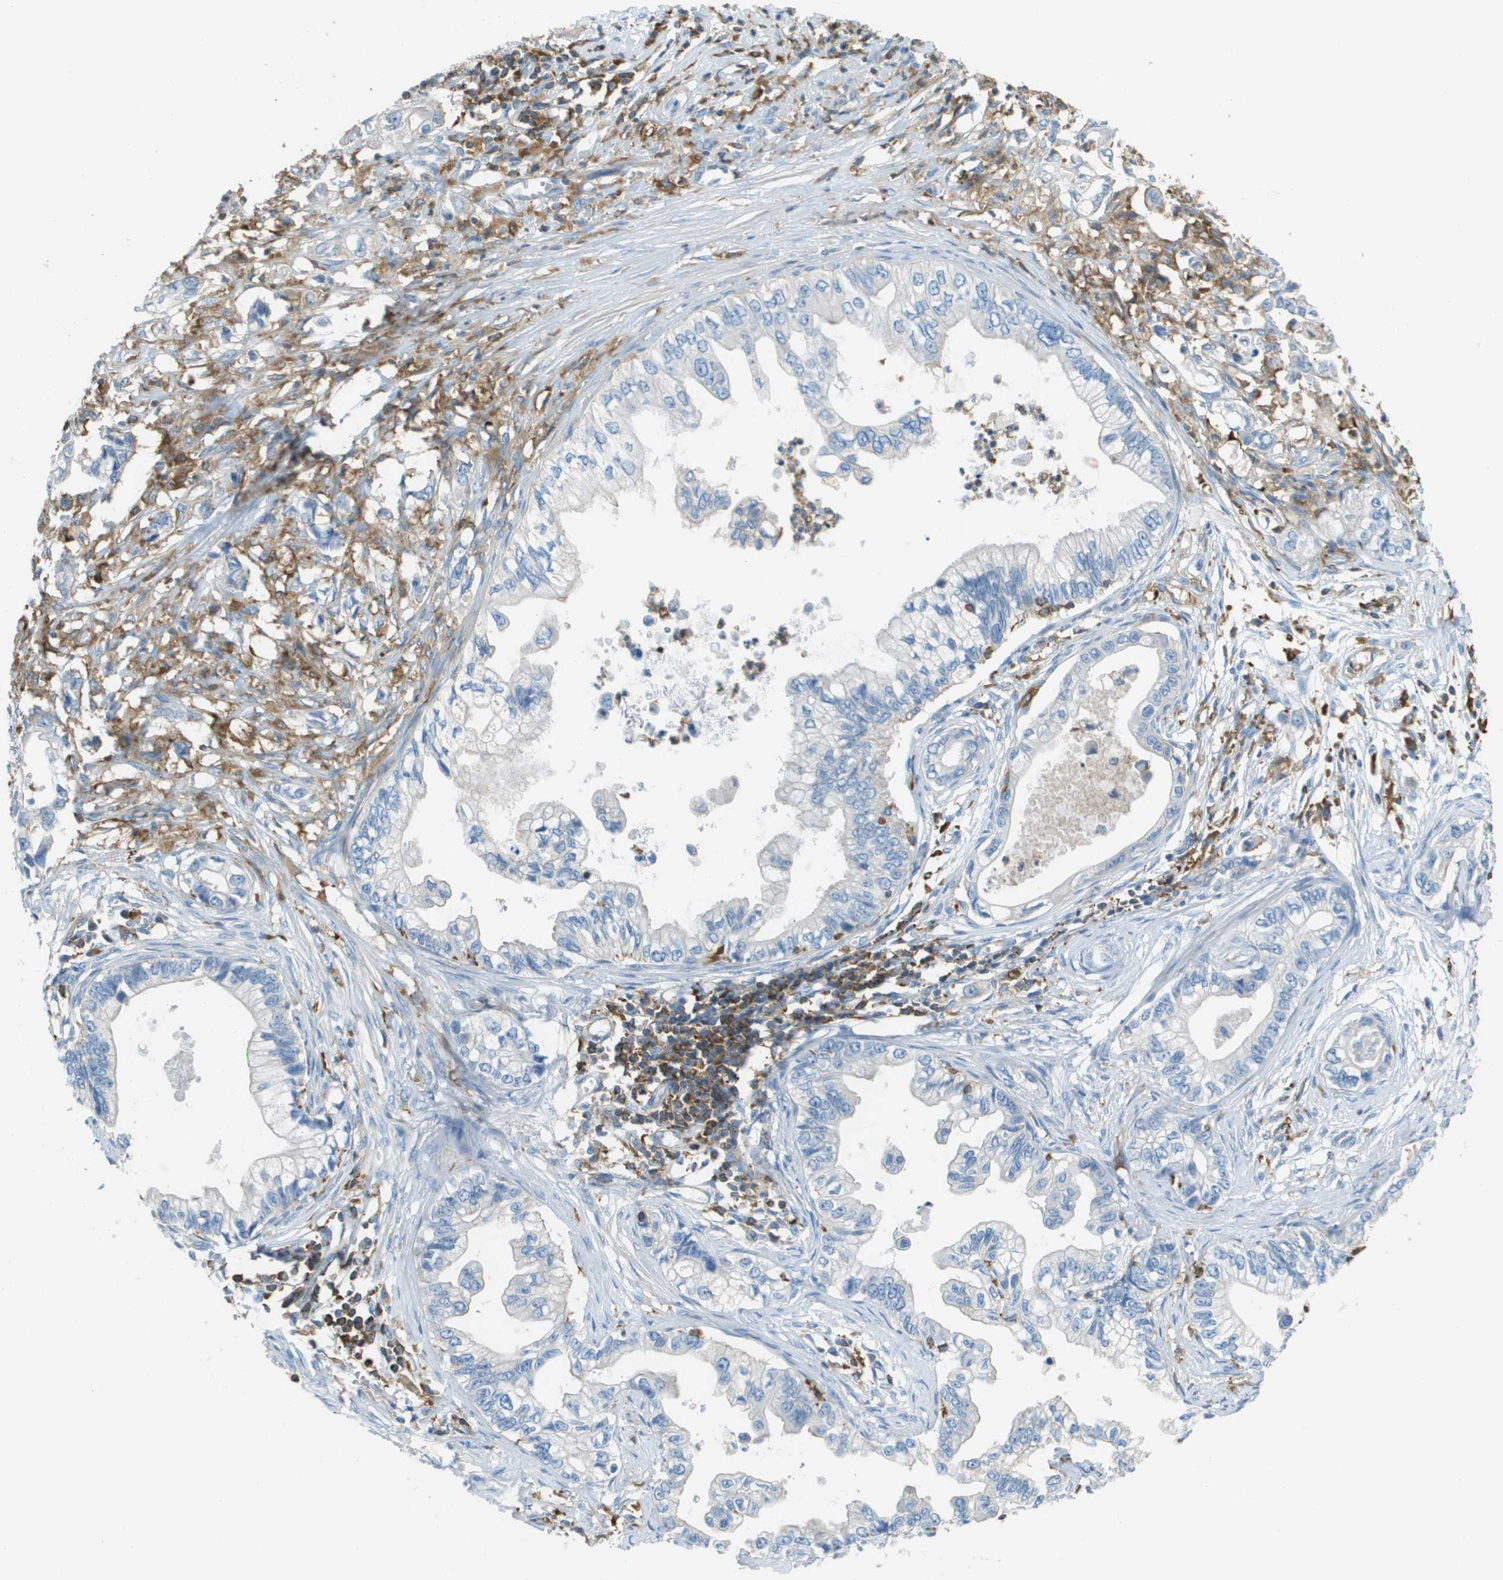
{"staining": {"intensity": "negative", "quantity": "none", "location": "none"}, "tissue": "pancreatic cancer", "cell_type": "Tumor cells", "image_type": "cancer", "snomed": [{"axis": "morphology", "description": "Adenocarcinoma, NOS"}, {"axis": "topography", "description": "Pancreas"}], "caption": "Immunohistochemical staining of human pancreatic cancer exhibits no significant staining in tumor cells.", "gene": "APBB1IP", "patient": {"sex": "male", "age": 56}}